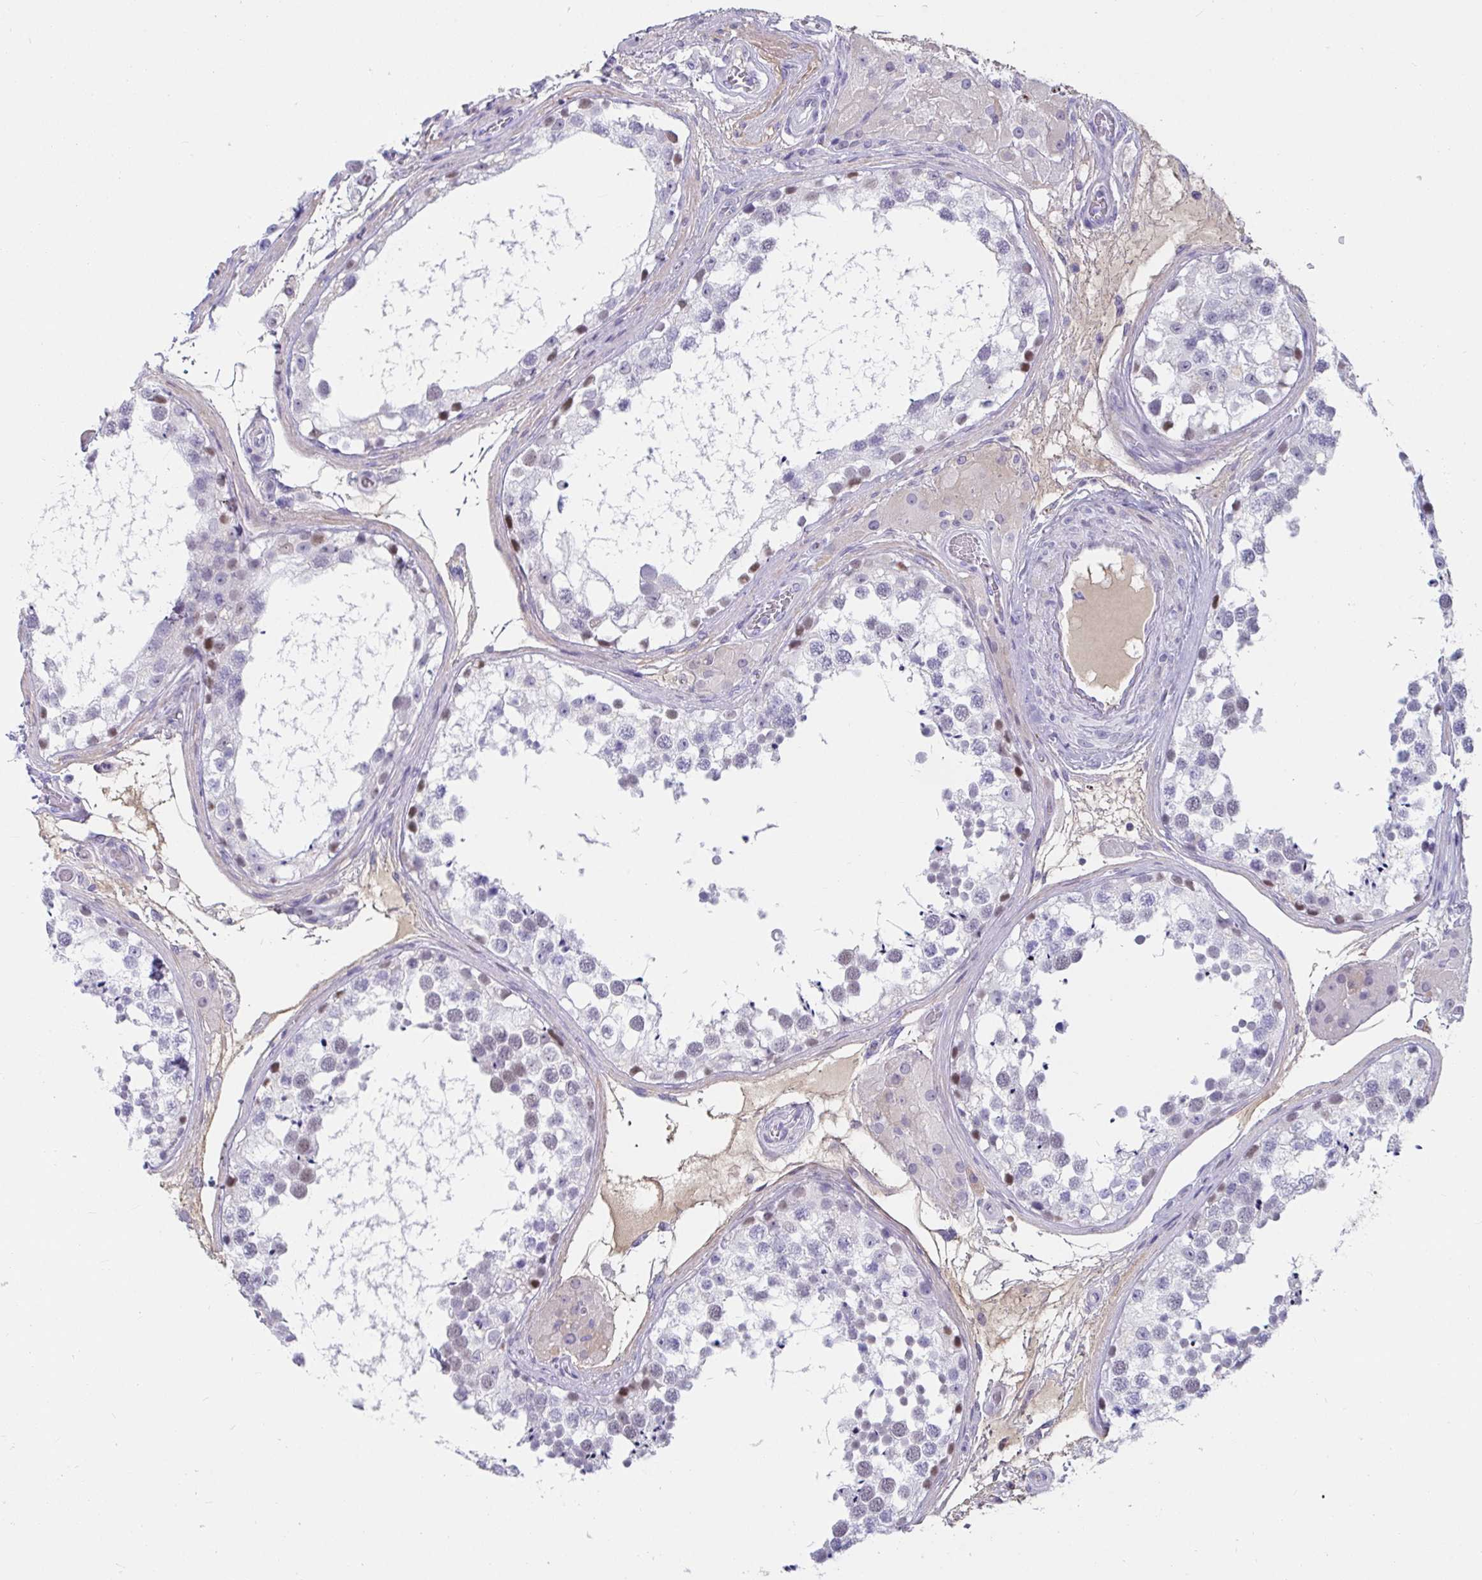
{"staining": {"intensity": "moderate", "quantity": "<25%", "location": "cytoplasmic/membranous,nuclear"}, "tissue": "testis", "cell_type": "Cells in seminiferous ducts", "image_type": "normal", "snomed": [{"axis": "morphology", "description": "Normal tissue, NOS"}, {"axis": "morphology", "description": "Seminoma, NOS"}, {"axis": "topography", "description": "Testis"}], "caption": "IHC of unremarkable human testis exhibits low levels of moderate cytoplasmic/membranous,nuclear positivity in about <25% of cells in seminiferous ducts. Using DAB (brown) and hematoxylin (blue) stains, captured at high magnification using brightfield microscopy.", "gene": "NPY", "patient": {"sex": "male", "age": 65}}